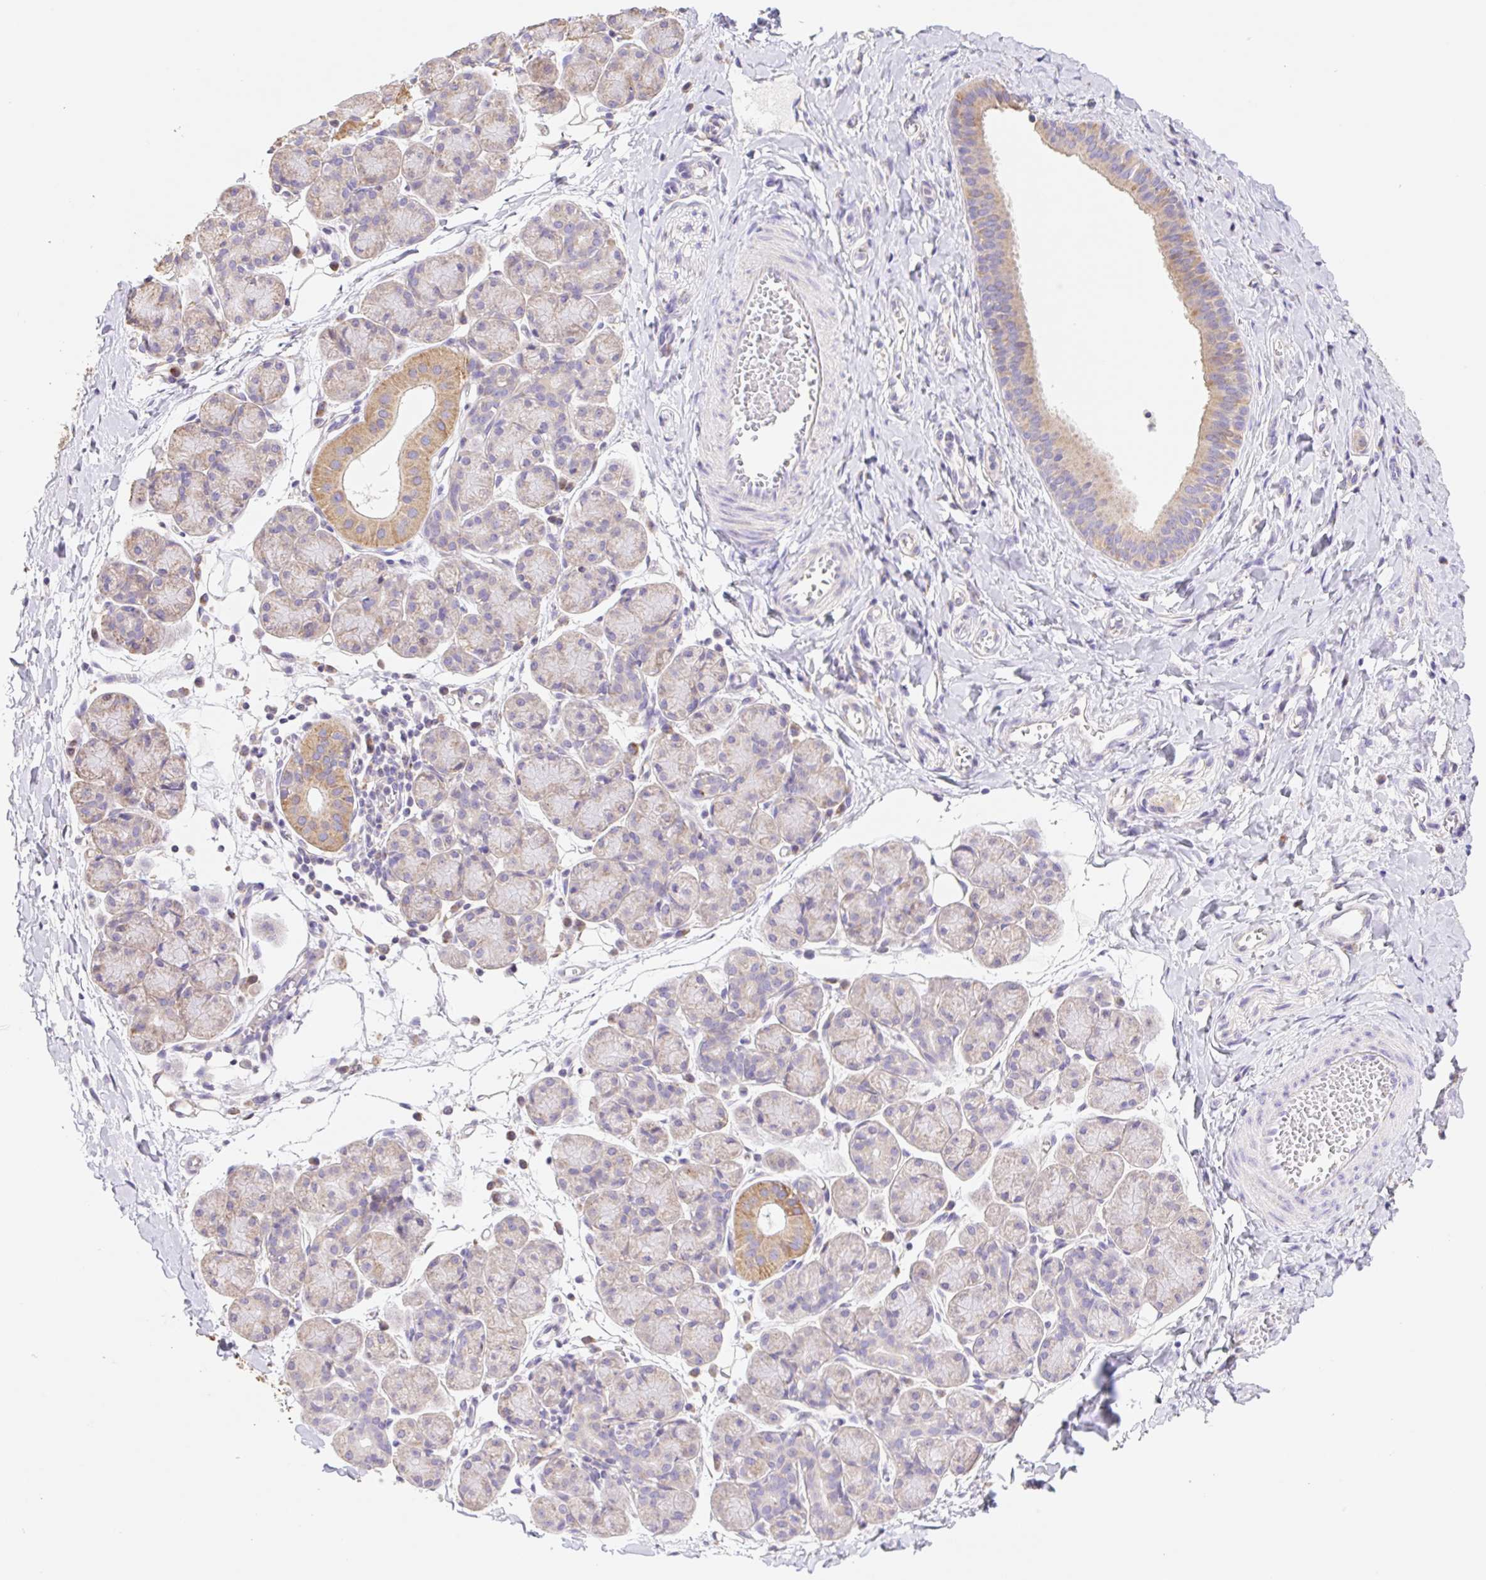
{"staining": {"intensity": "moderate", "quantity": "<25%", "location": "cytoplasmic/membranous"}, "tissue": "salivary gland", "cell_type": "Glandular cells", "image_type": "normal", "snomed": [{"axis": "morphology", "description": "Normal tissue, NOS"}, {"axis": "morphology", "description": "Inflammation, NOS"}, {"axis": "topography", "description": "Lymph node"}, {"axis": "topography", "description": "Salivary gland"}], "caption": "About <25% of glandular cells in unremarkable human salivary gland show moderate cytoplasmic/membranous protein staining as visualized by brown immunohistochemical staining.", "gene": "COPZ2", "patient": {"sex": "male", "age": 3}}